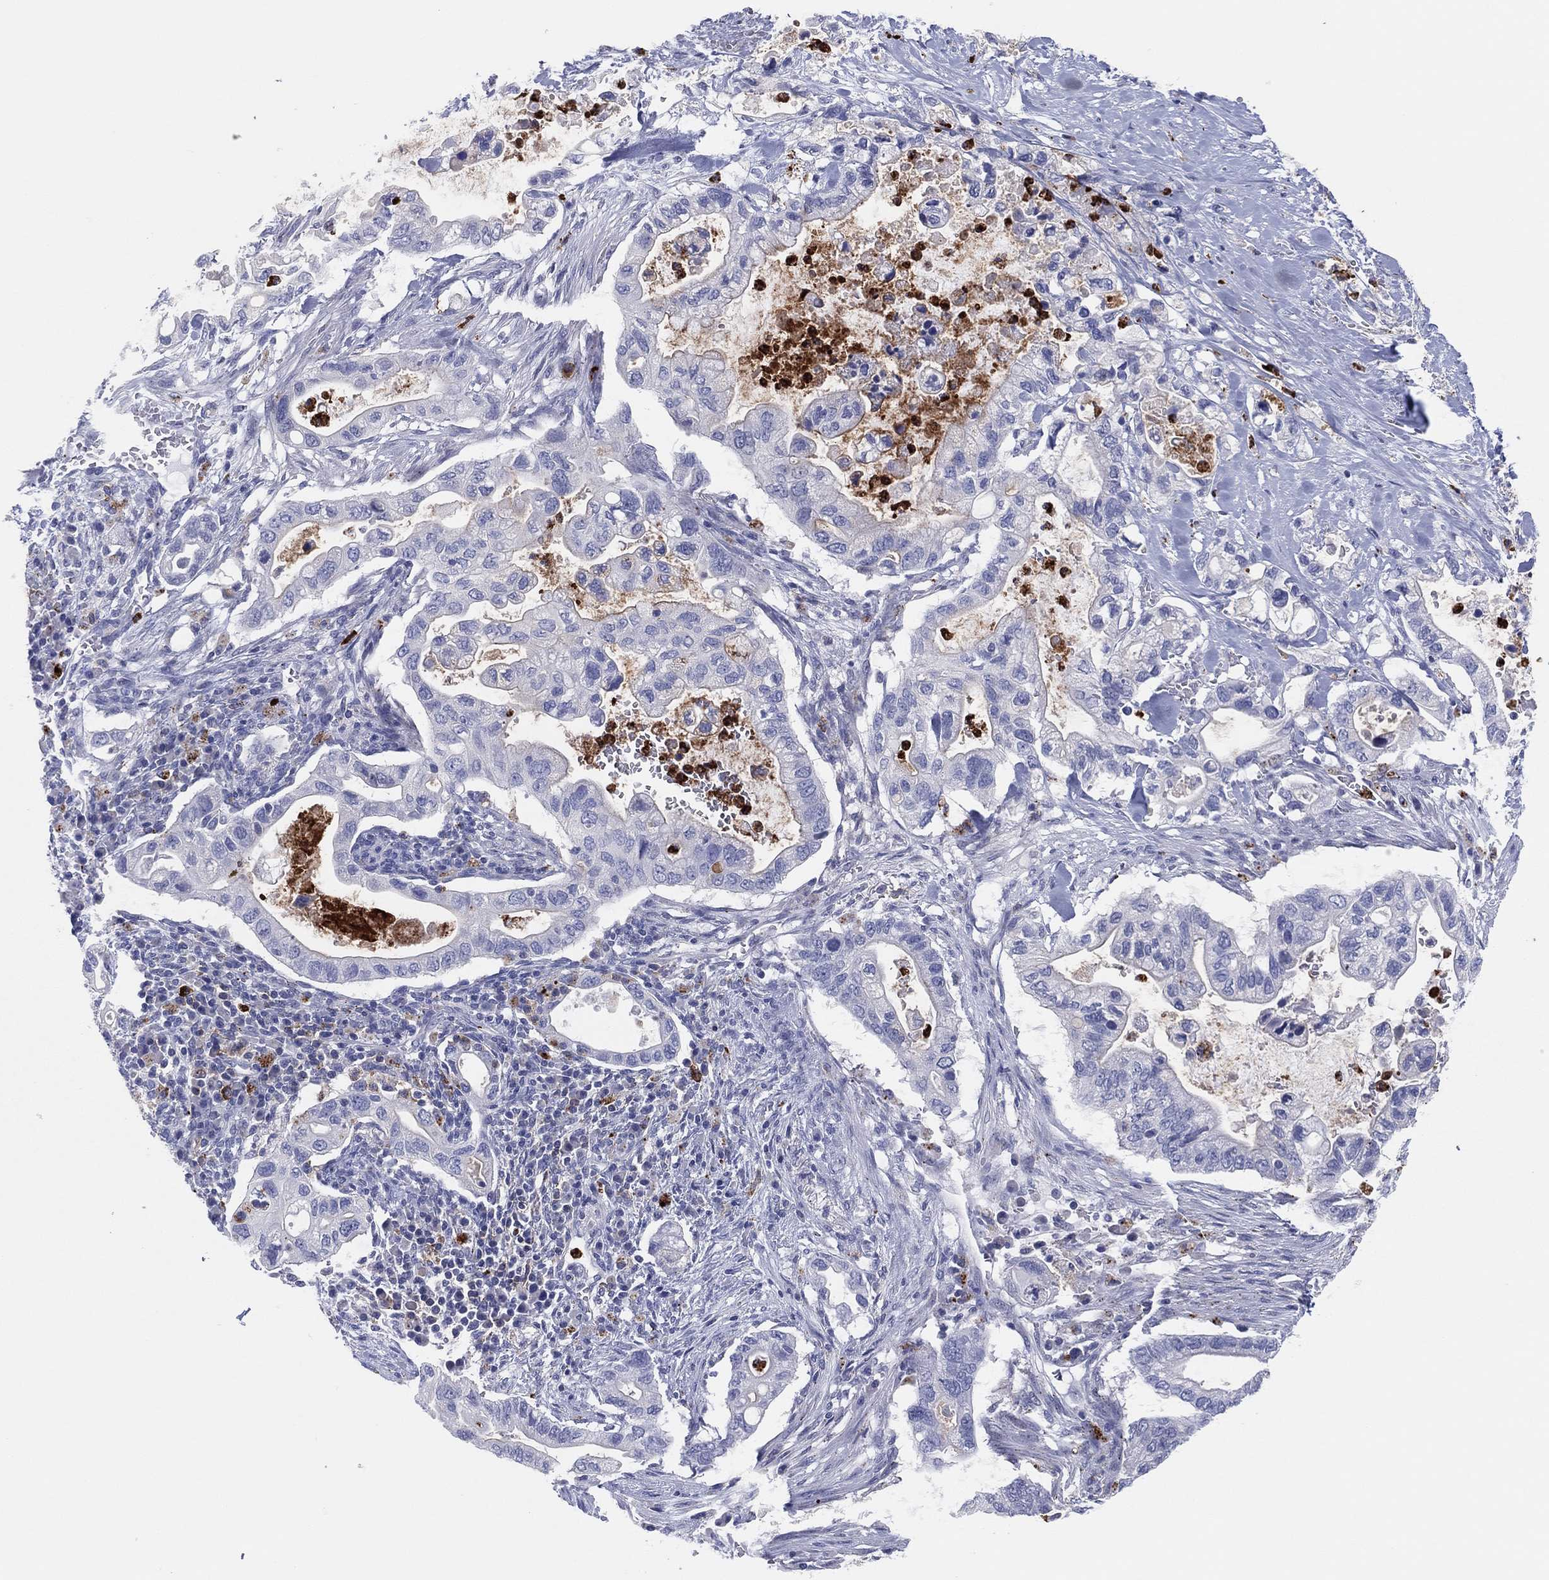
{"staining": {"intensity": "moderate", "quantity": "<25%", "location": "cytoplasmic/membranous"}, "tissue": "pancreatic cancer", "cell_type": "Tumor cells", "image_type": "cancer", "snomed": [{"axis": "morphology", "description": "Adenocarcinoma, NOS"}, {"axis": "topography", "description": "Pancreas"}], "caption": "This is a micrograph of immunohistochemistry (IHC) staining of adenocarcinoma (pancreatic), which shows moderate expression in the cytoplasmic/membranous of tumor cells.", "gene": "PLAC8", "patient": {"sex": "female", "age": 72}}